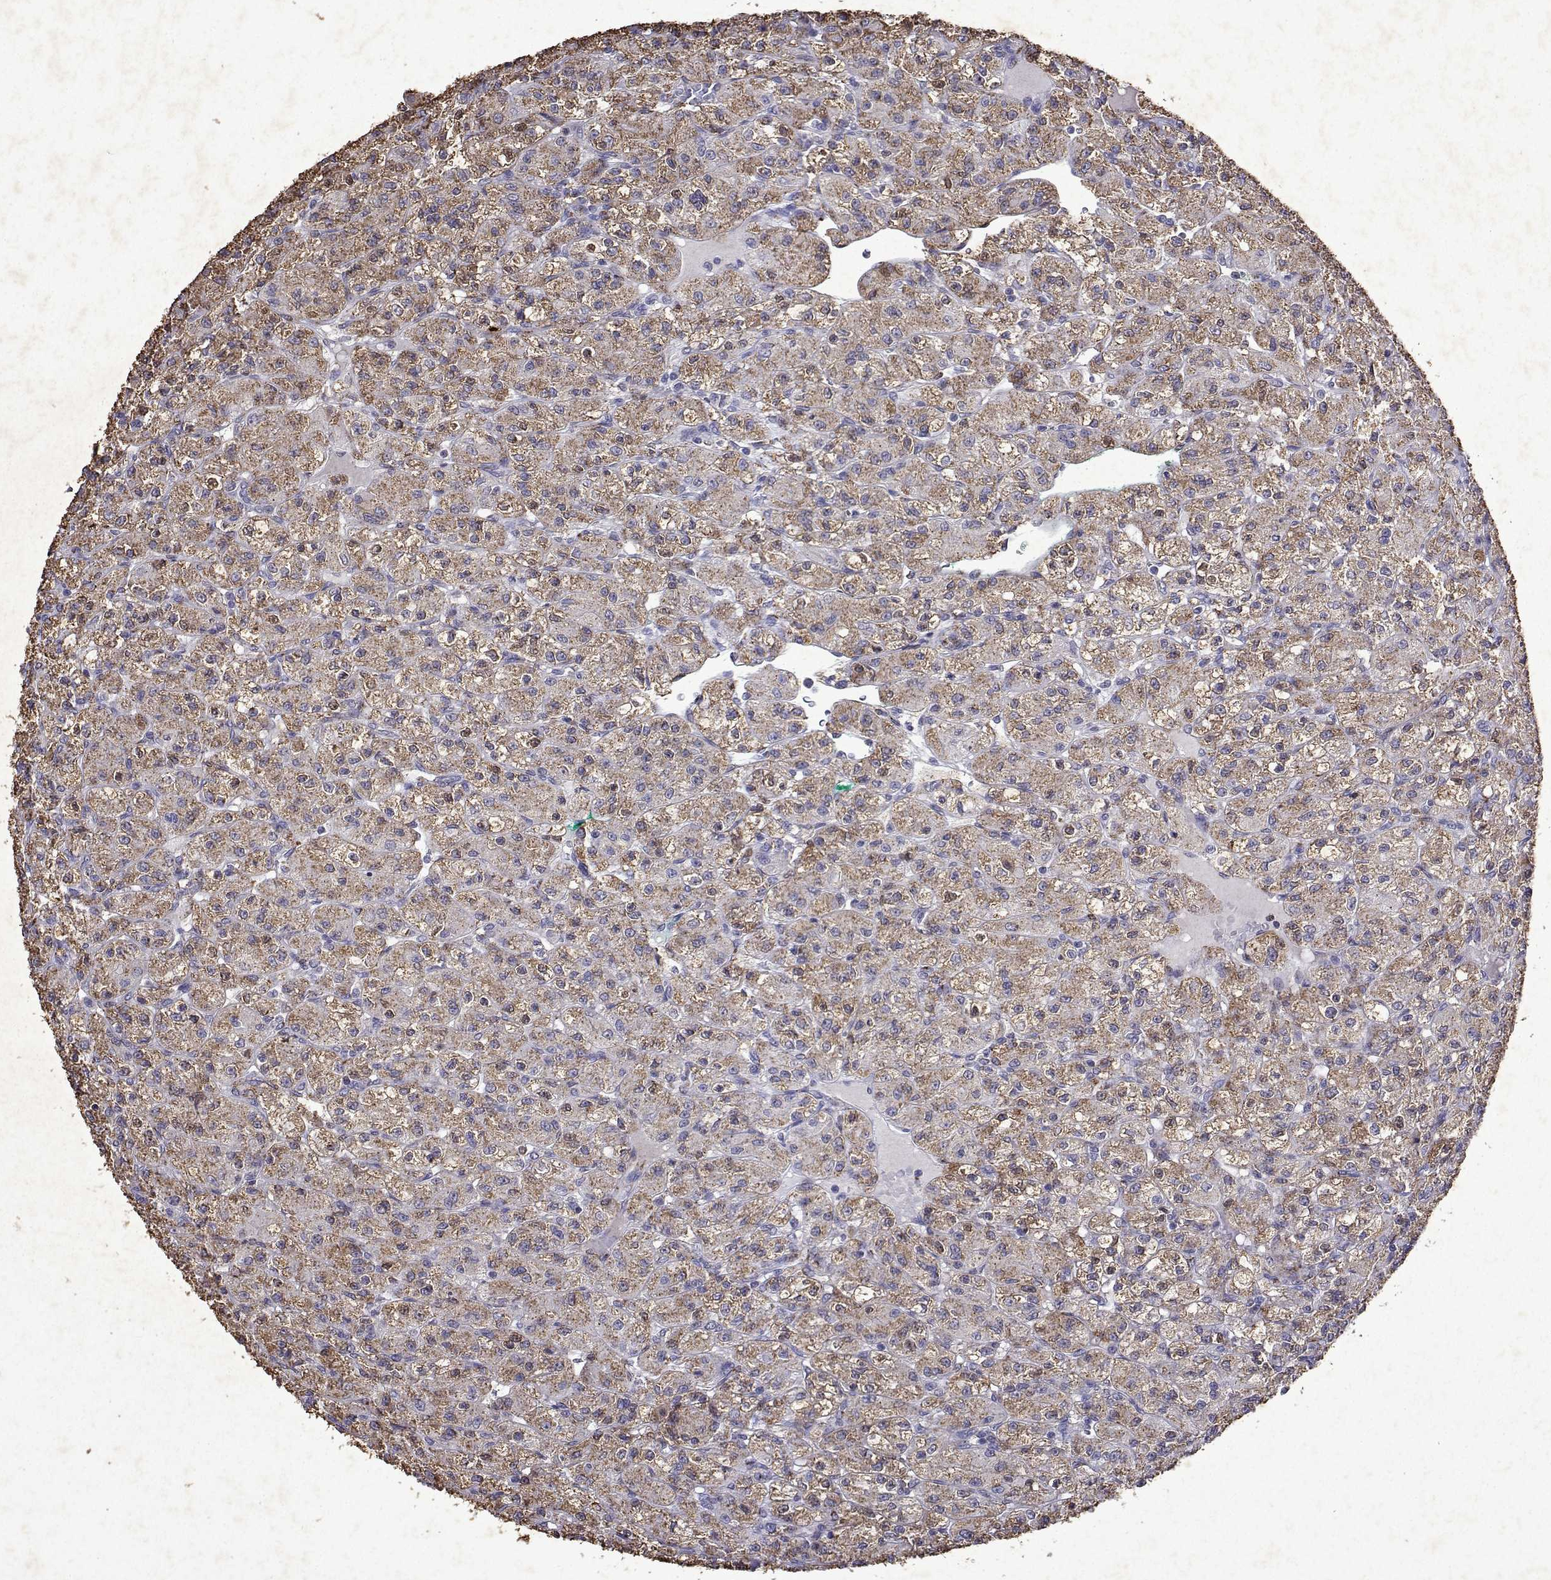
{"staining": {"intensity": "moderate", "quantity": ">75%", "location": "cytoplasmic/membranous"}, "tissue": "renal cancer", "cell_type": "Tumor cells", "image_type": "cancer", "snomed": [{"axis": "morphology", "description": "Adenocarcinoma, NOS"}, {"axis": "topography", "description": "Kidney"}], "caption": "Renal adenocarcinoma tissue reveals moderate cytoplasmic/membranous positivity in about >75% of tumor cells, visualized by immunohistochemistry.", "gene": "DUSP28", "patient": {"sex": "female", "age": 70}}